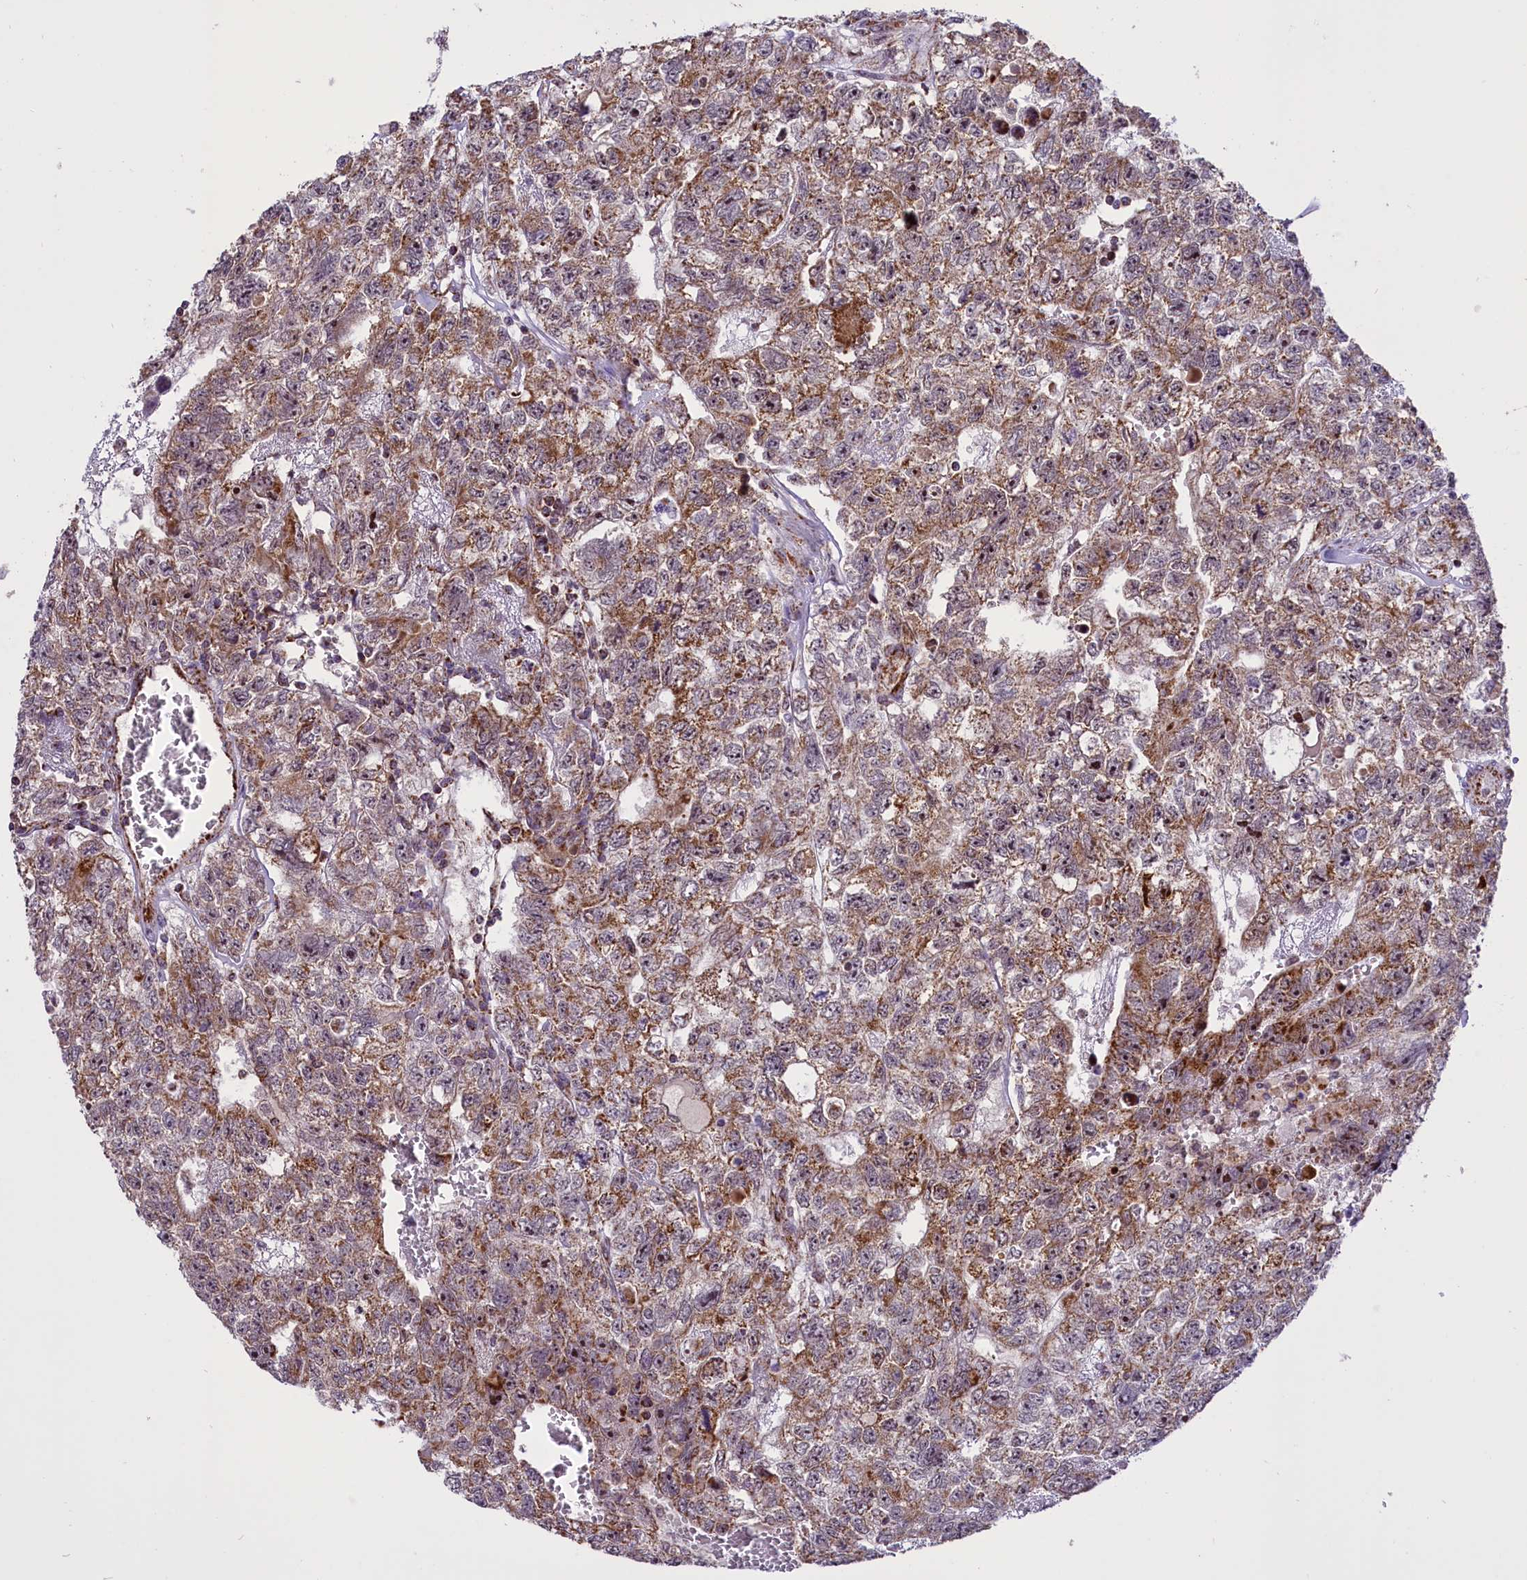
{"staining": {"intensity": "moderate", "quantity": ">75%", "location": "cytoplasmic/membranous"}, "tissue": "testis cancer", "cell_type": "Tumor cells", "image_type": "cancer", "snomed": [{"axis": "morphology", "description": "Carcinoma, Embryonal, NOS"}, {"axis": "topography", "description": "Testis"}], "caption": "This image demonstrates immunohistochemistry staining of testis cancer, with medium moderate cytoplasmic/membranous expression in about >75% of tumor cells.", "gene": "NDUFS5", "patient": {"sex": "male", "age": 26}}